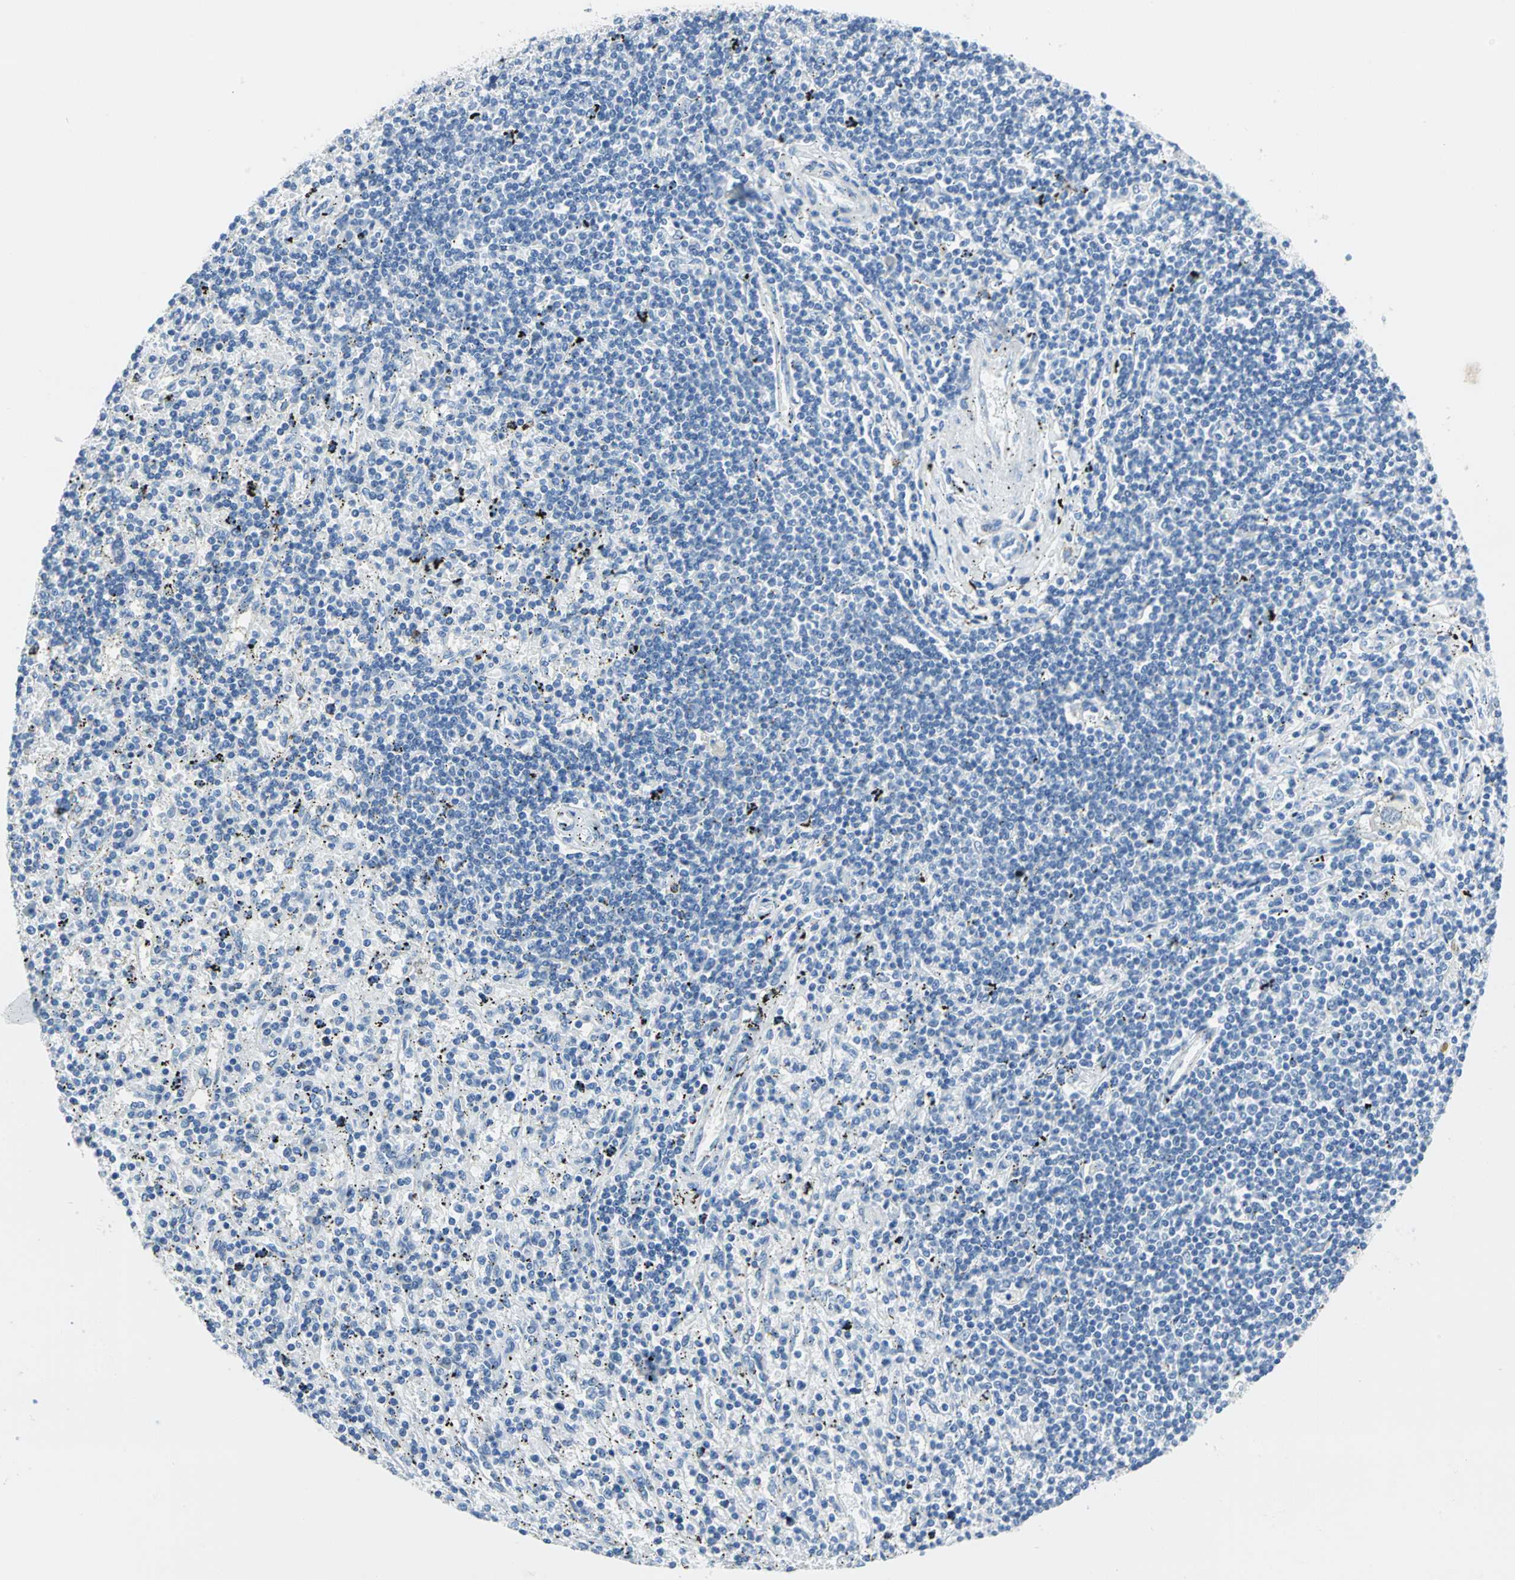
{"staining": {"intensity": "negative", "quantity": "none", "location": "none"}, "tissue": "lymphoma", "cell_type": "Tumor cells", "image_type": "cancer", "snomed": [{"axis": "morphology", "description": "Malignant lymphoma, non-Hodgkin's type, Low grade"}, {"axis": "topography", "description": "Spleen"}], "caption": "IHC photomicrograph of low-grade malignant lymphoma, non-Hodgkin's type stained for a protein (brown), which displays no positivity in tumor cells.", "gene": "SFN", "patient": {"sex": "male", "age": 76}}